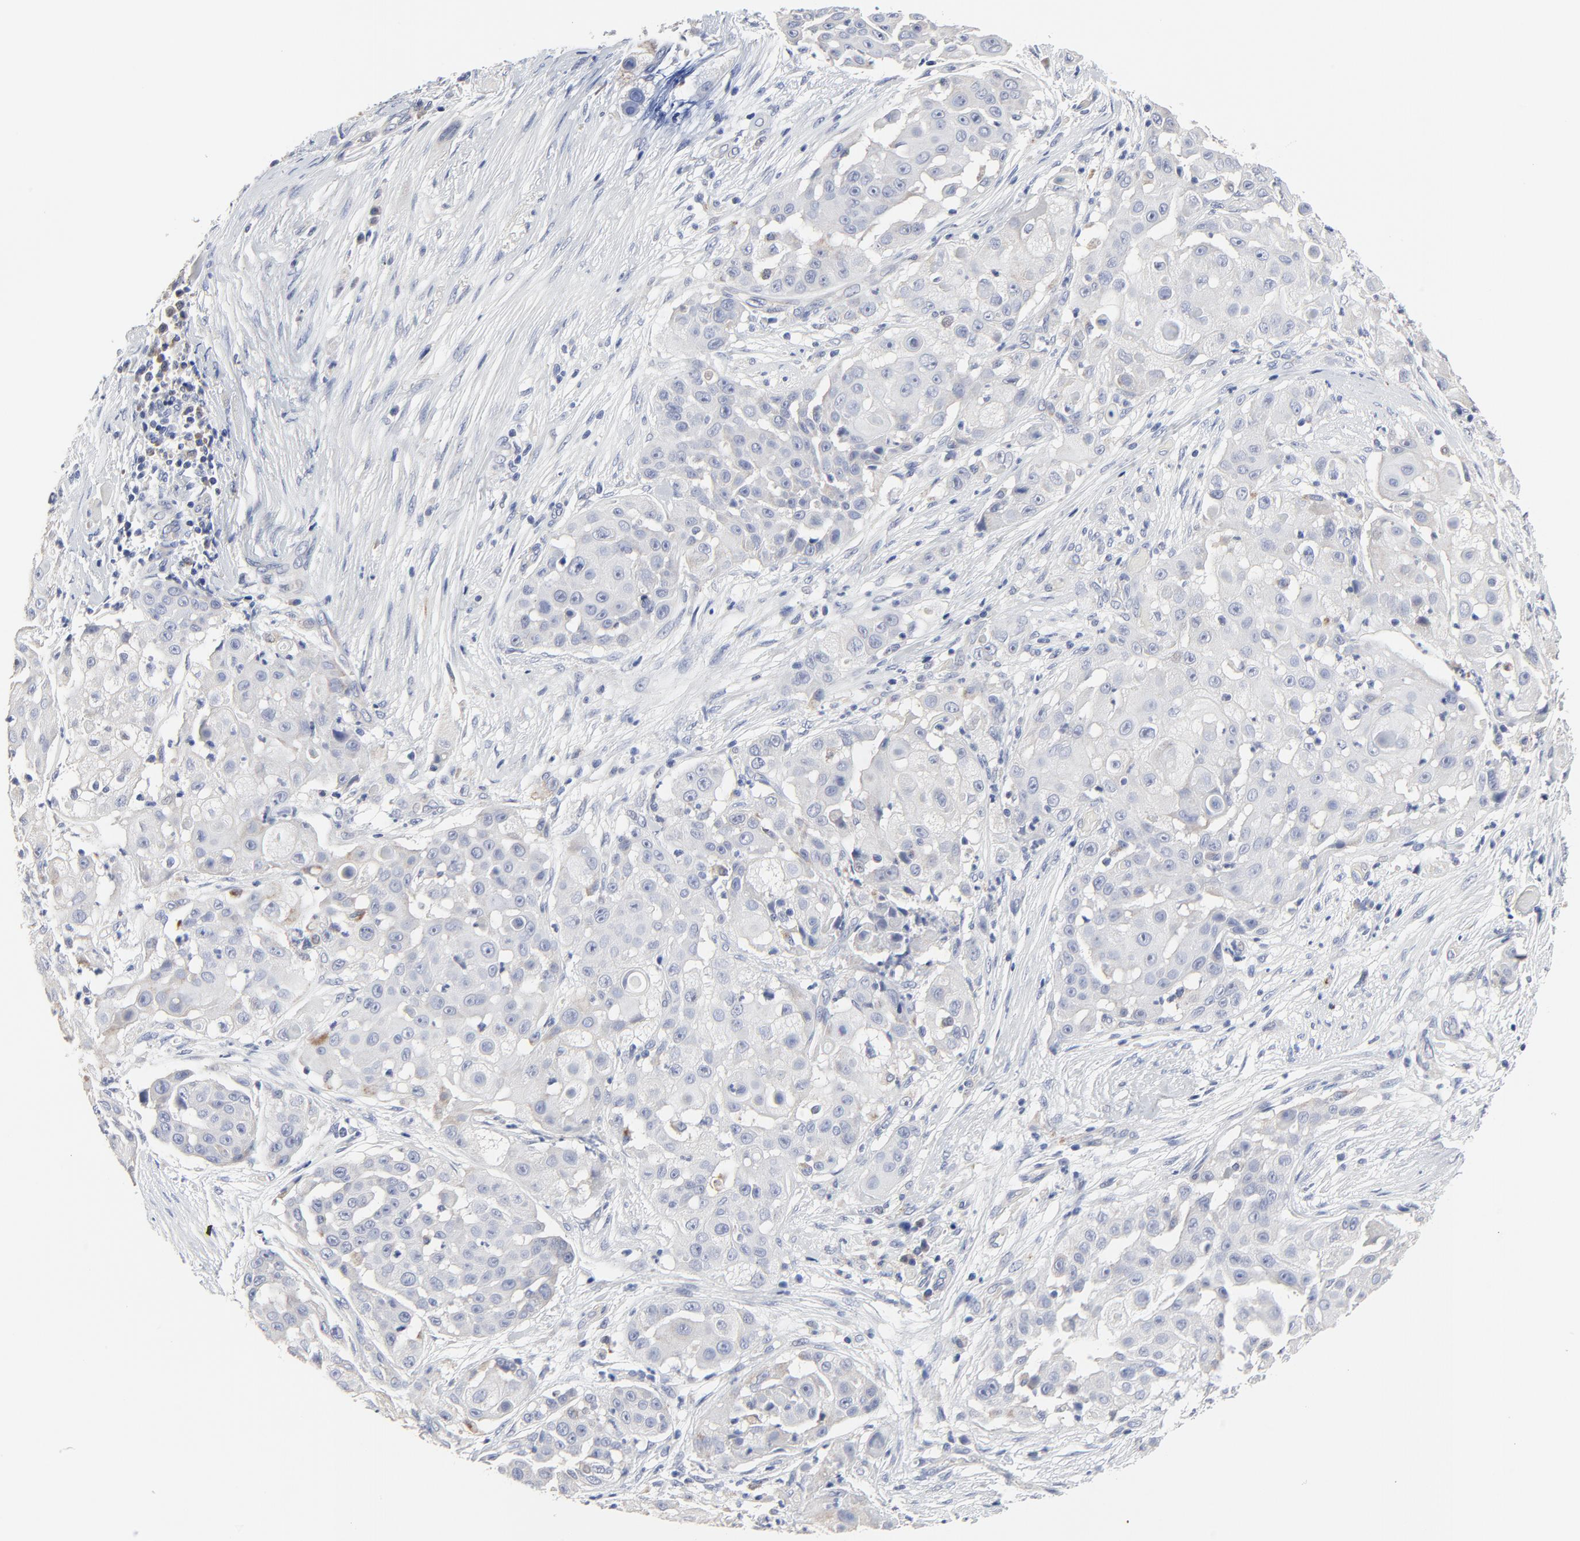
{"staining": {"intensity": "weak", "quantity": "<25%", "location": "cytoplasmic/membranous"}, "tissue": "skin cancer", "cell_type": "Tumor cells", "image_type": "cancer", "snomed": [{"axis": "morphology", "description": "Squamous cell carcinoma, NOS"}, {"axis": "topography", "description": "Skin"}], "caption": "Photomicrograph shows no significant protein expression in tumor cells of skin cancer (squamous cell carcinoma).", "gene": "DHRSX", "patient": {"sex": "female", "age": 57}}